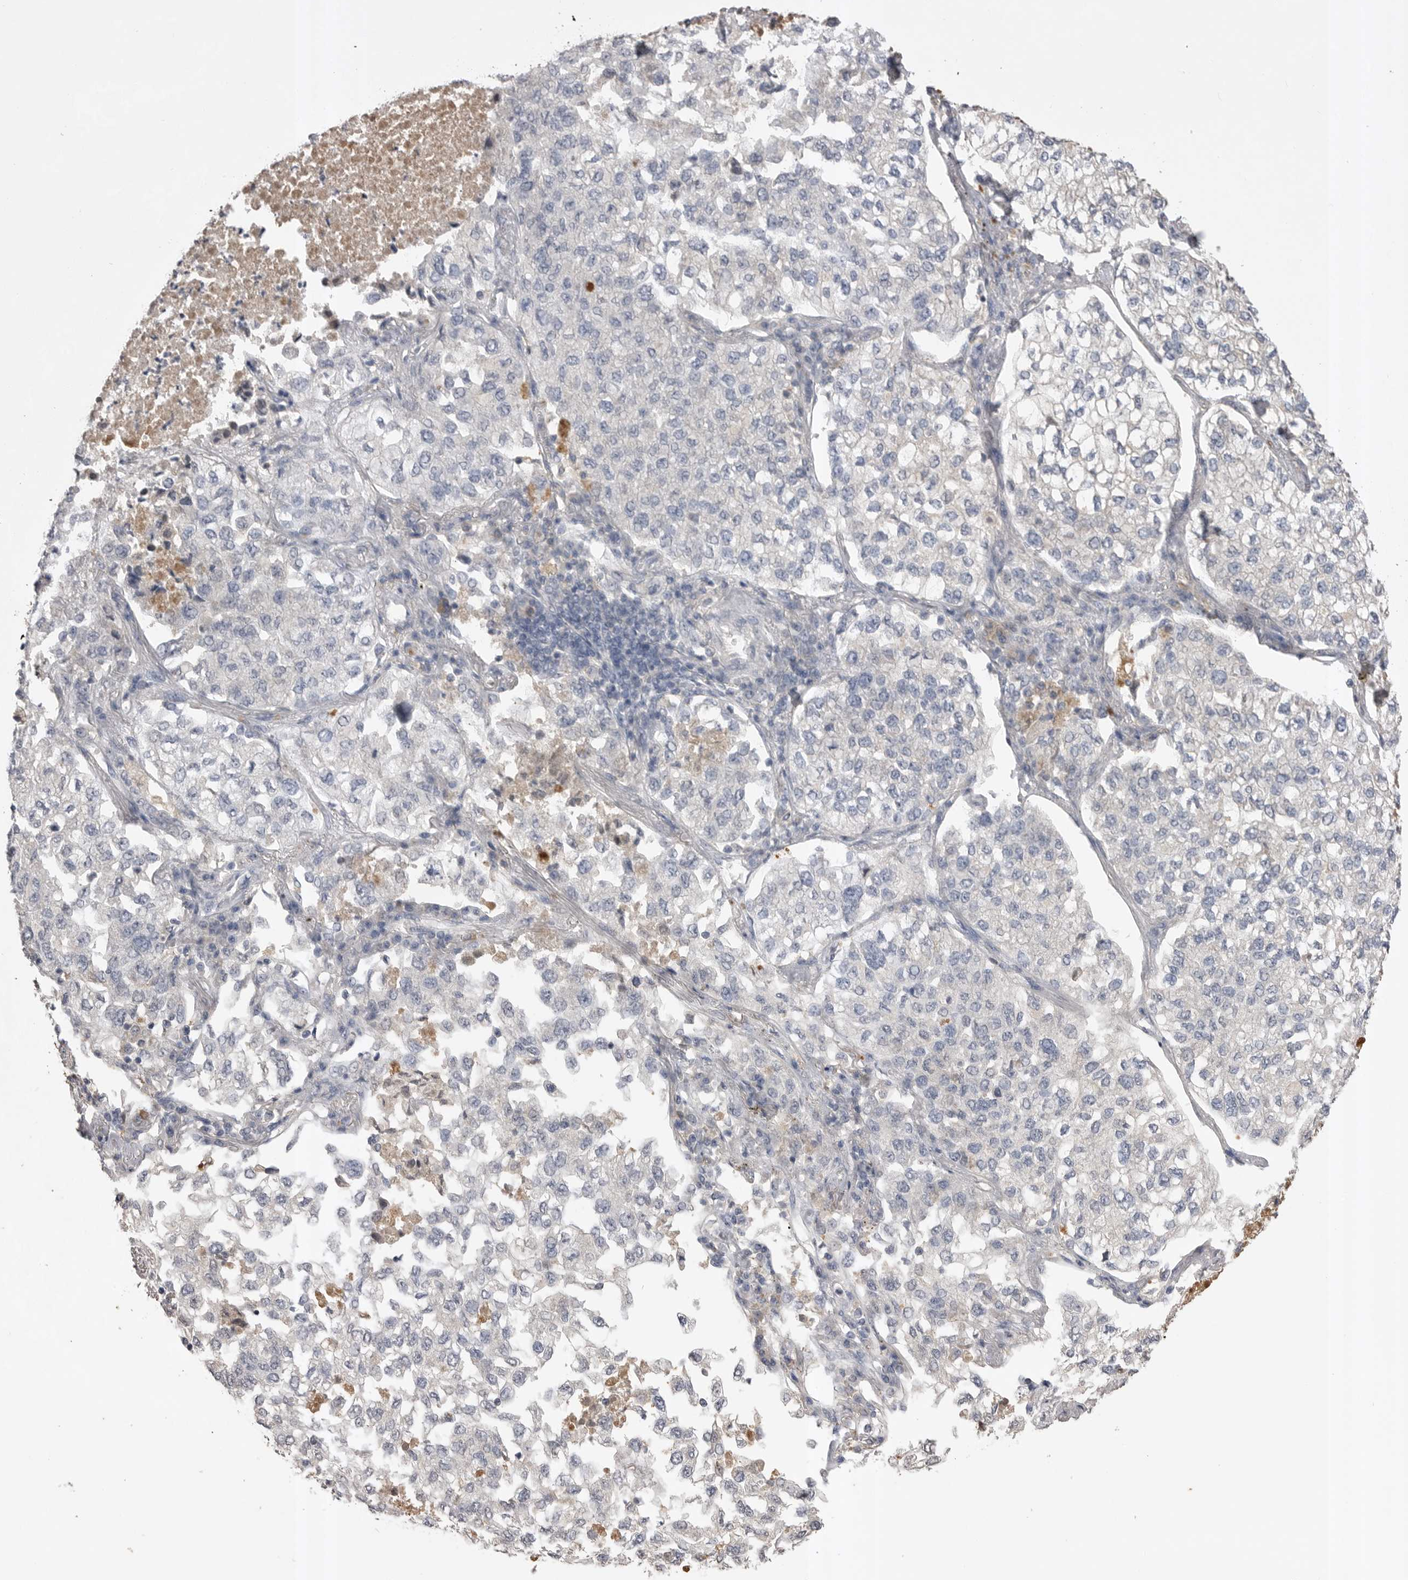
{"staining": {"intensity": "negative", "quantity": "none", "location": "none"}, "tissue": "lung cancer", "cell_type": "Tumor cells", "image_type": "cancer", "snomed": [{"axis": "morphology", "description": "Adenocarcinoma, NOS"}, {"axis": "topography", "description": "Lung"}], "caption": "There is no significant staining in tumor cells of lung cancer (adenocarcinoma). The staining is performed using DAB (3,3'-diaminobenzidine) brown chromogen with nuclei counter-stained in using hematoxylin.", "gene": "AHSG", "patient": {"sex": "male", "age": 63}}